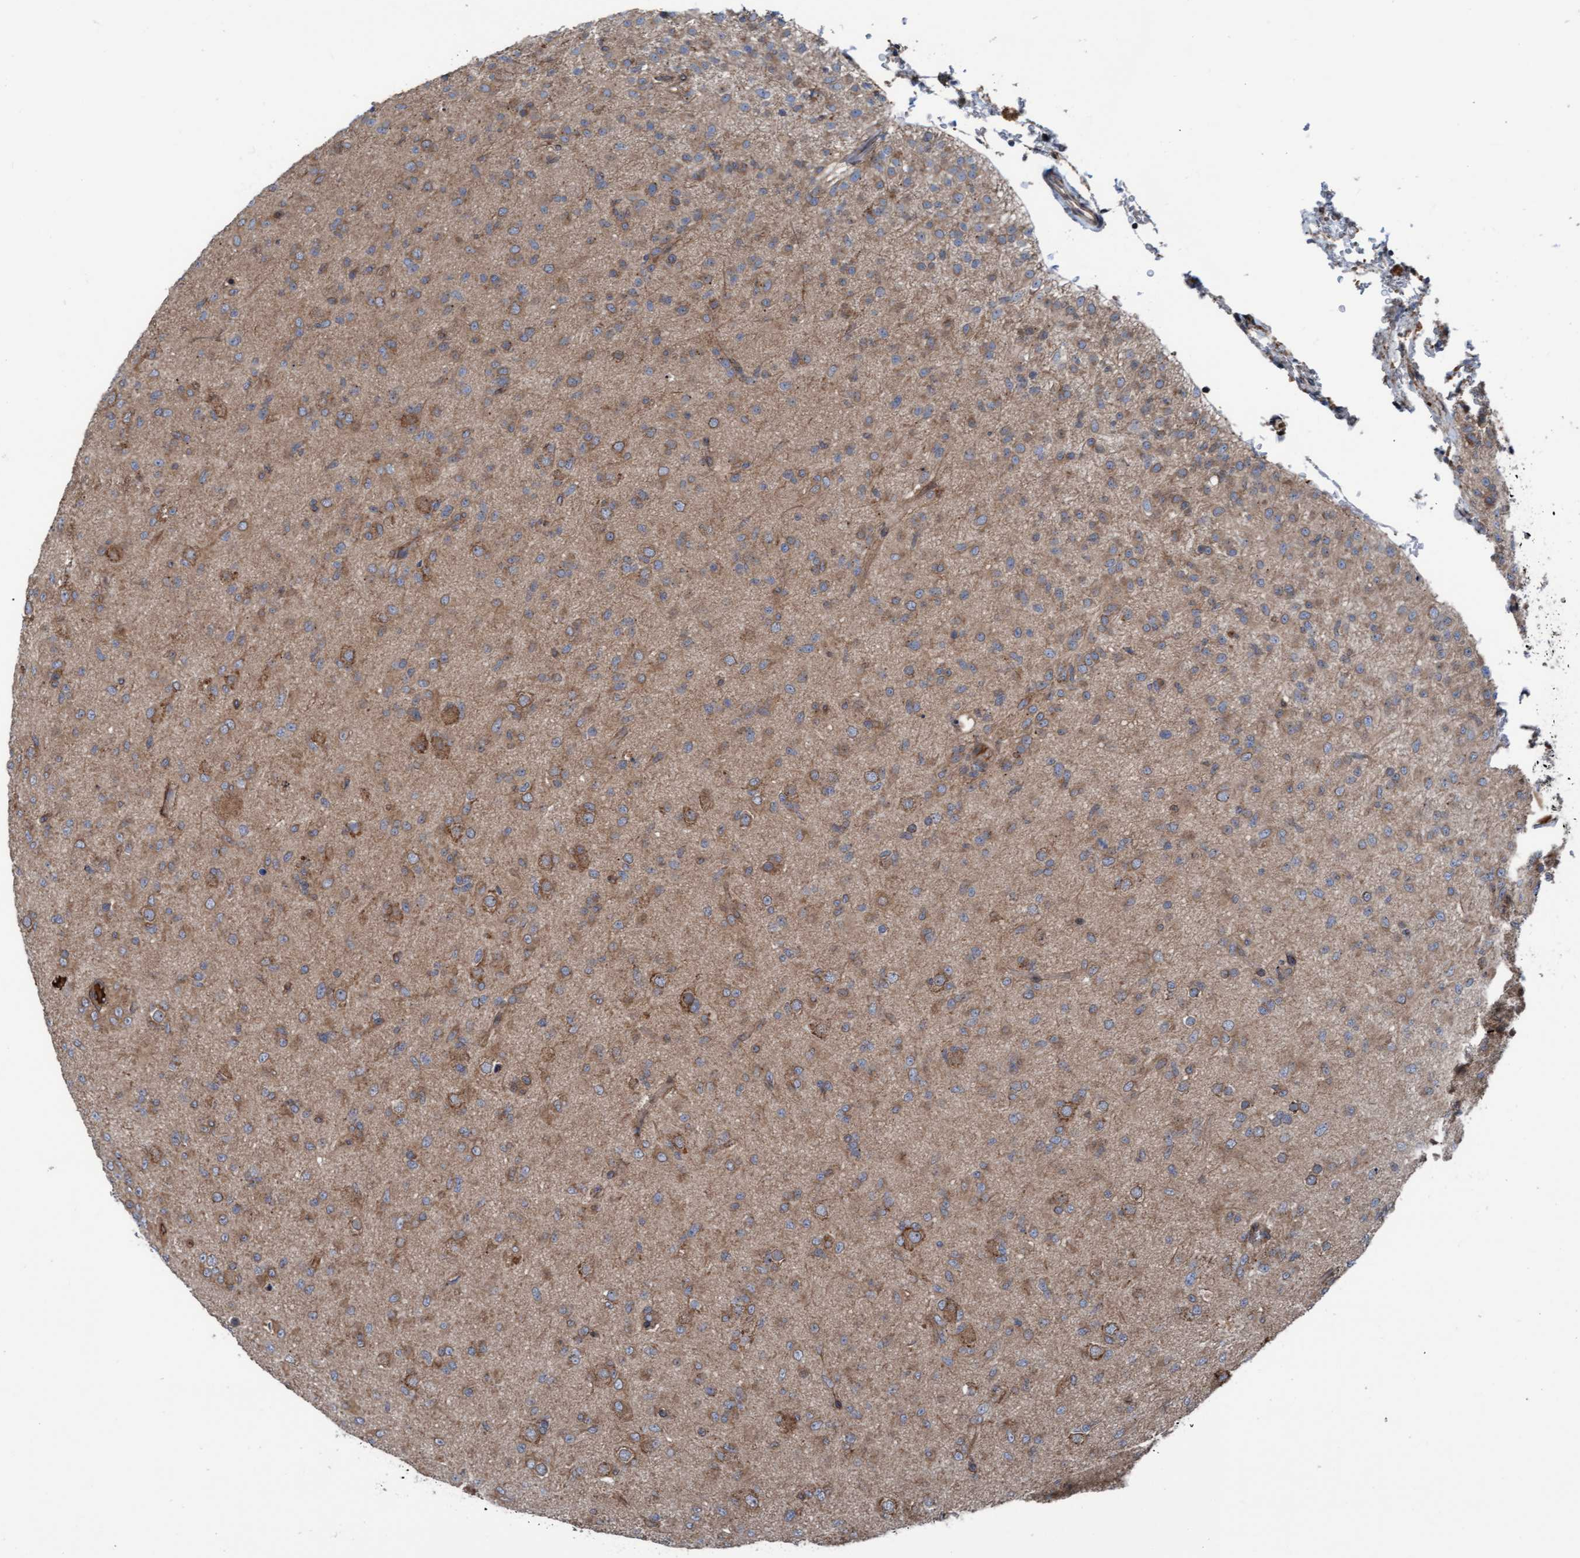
{"staining": {"intensity": "weak", "quantity": ">75%", "location": "cytoplasmic/membranous"}, "tissue": "glioma", "cell_type": "Tumor cells", "image_type": "cancer", "snomed": [{"axis": "morphology", "description": "Glioma, malignant, Low grade"}, {"axis": "topography", "description": "Brain"}], "caption": "Tumor cells demonstrate low levels of weak cytoplasmic/membranous staining in about >75% of cells in human glioma.", "gene": "RAP1GAP2", "patient": {"sex": "male", "age": 65}}